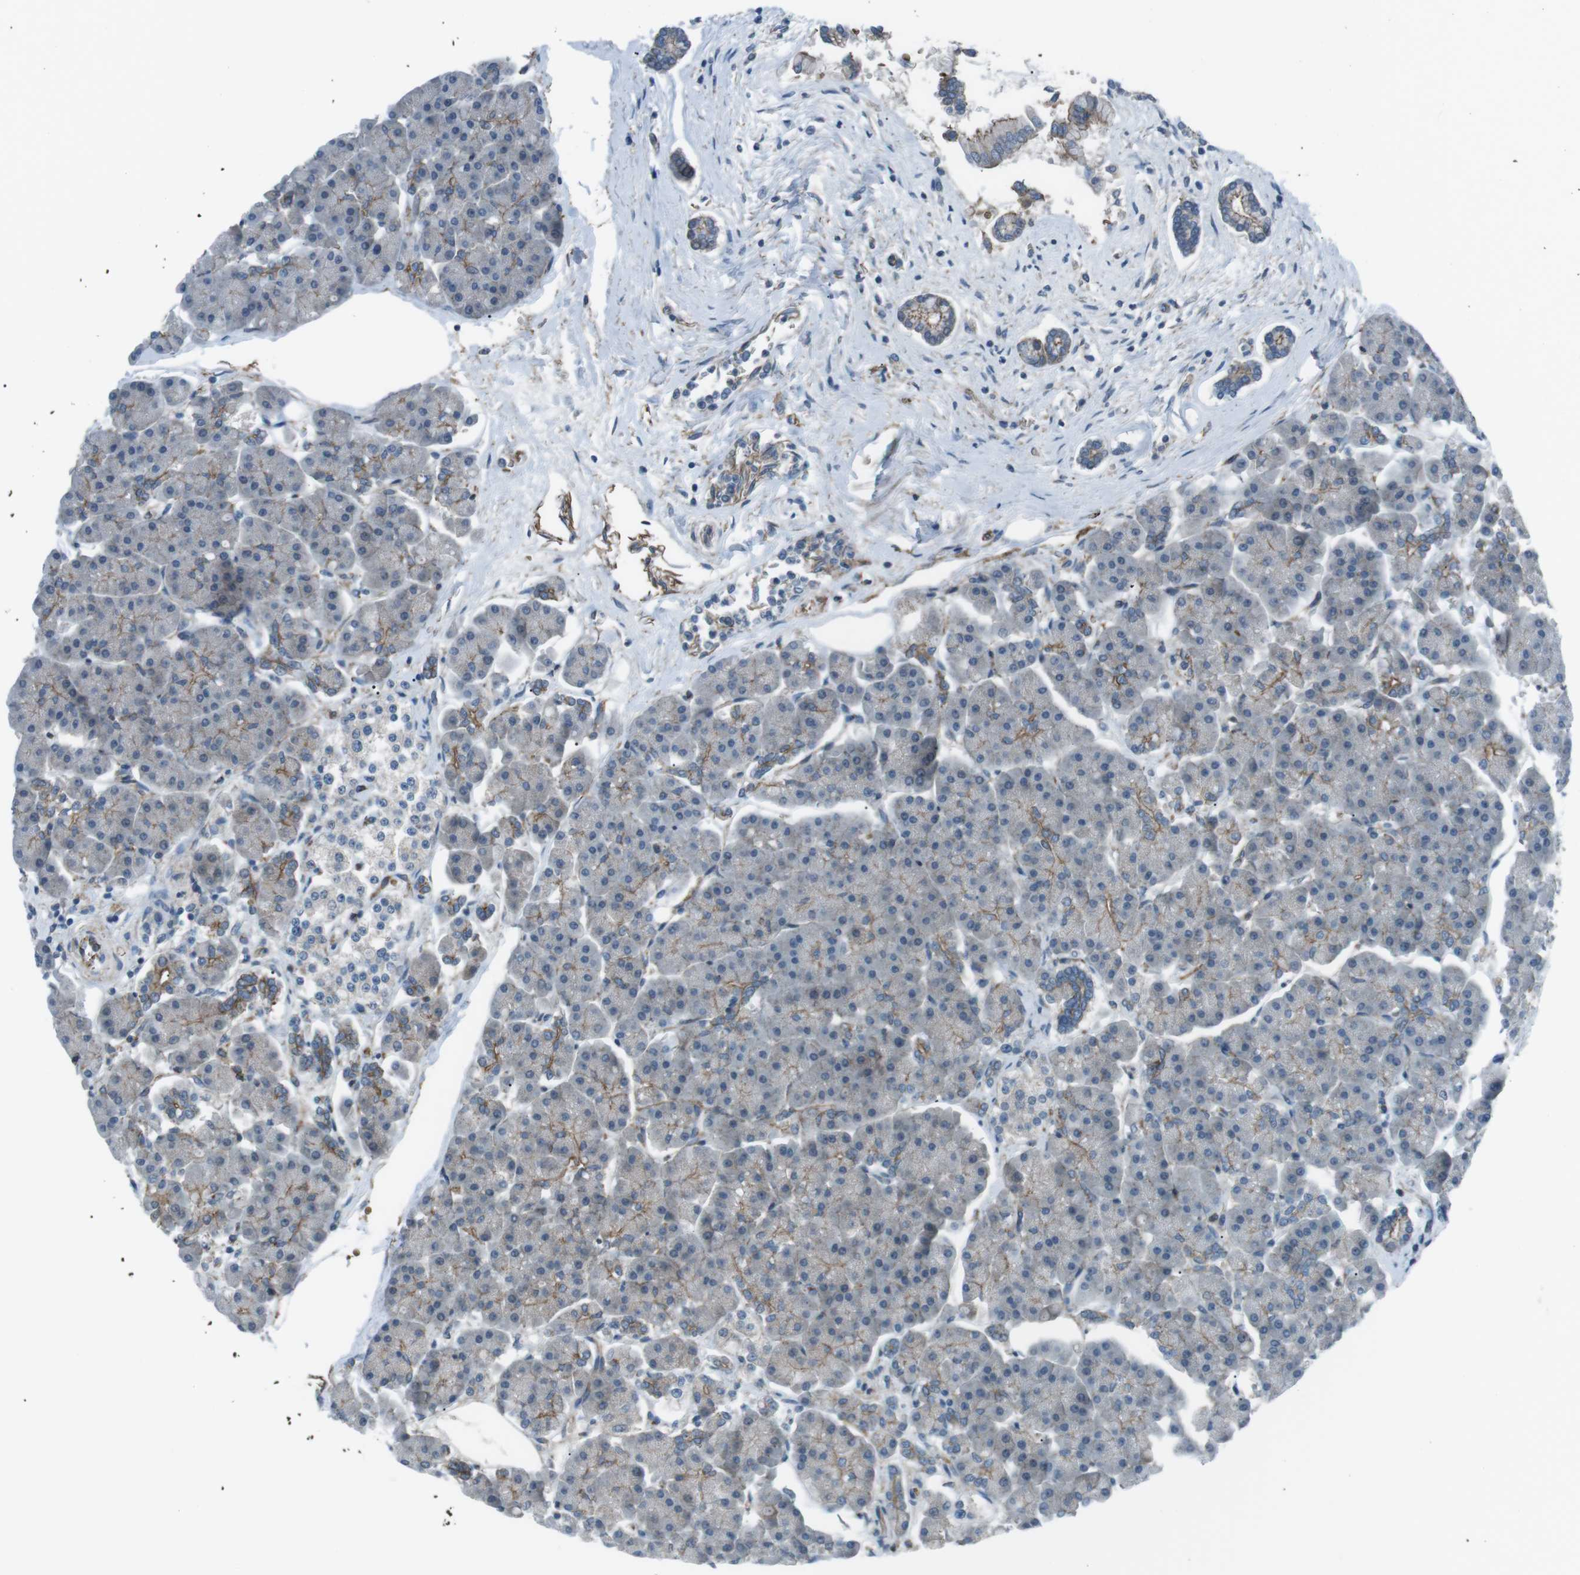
{"staining": {"intensity": "moderate", "quantity": "<25%", "location": "cytoplasmic/membranous"}, "tissue": "pancreas", "cell_type": "Exocrine glandular cells", "image_type": "normal", "snomed": [{"axis": "morphology", "description": "Normal tissue, NOS"}, {"axis": "topography", "description": "Pancreas"}], "caption": "Human pancreas stained for a protein (brown) demonstrates moderate cytoplasmic/membranous positive expression in approximately <25% of exocrine glandular cells.", "gene": "SPTA1", "patient": {"sex": "female", "age": 70}}